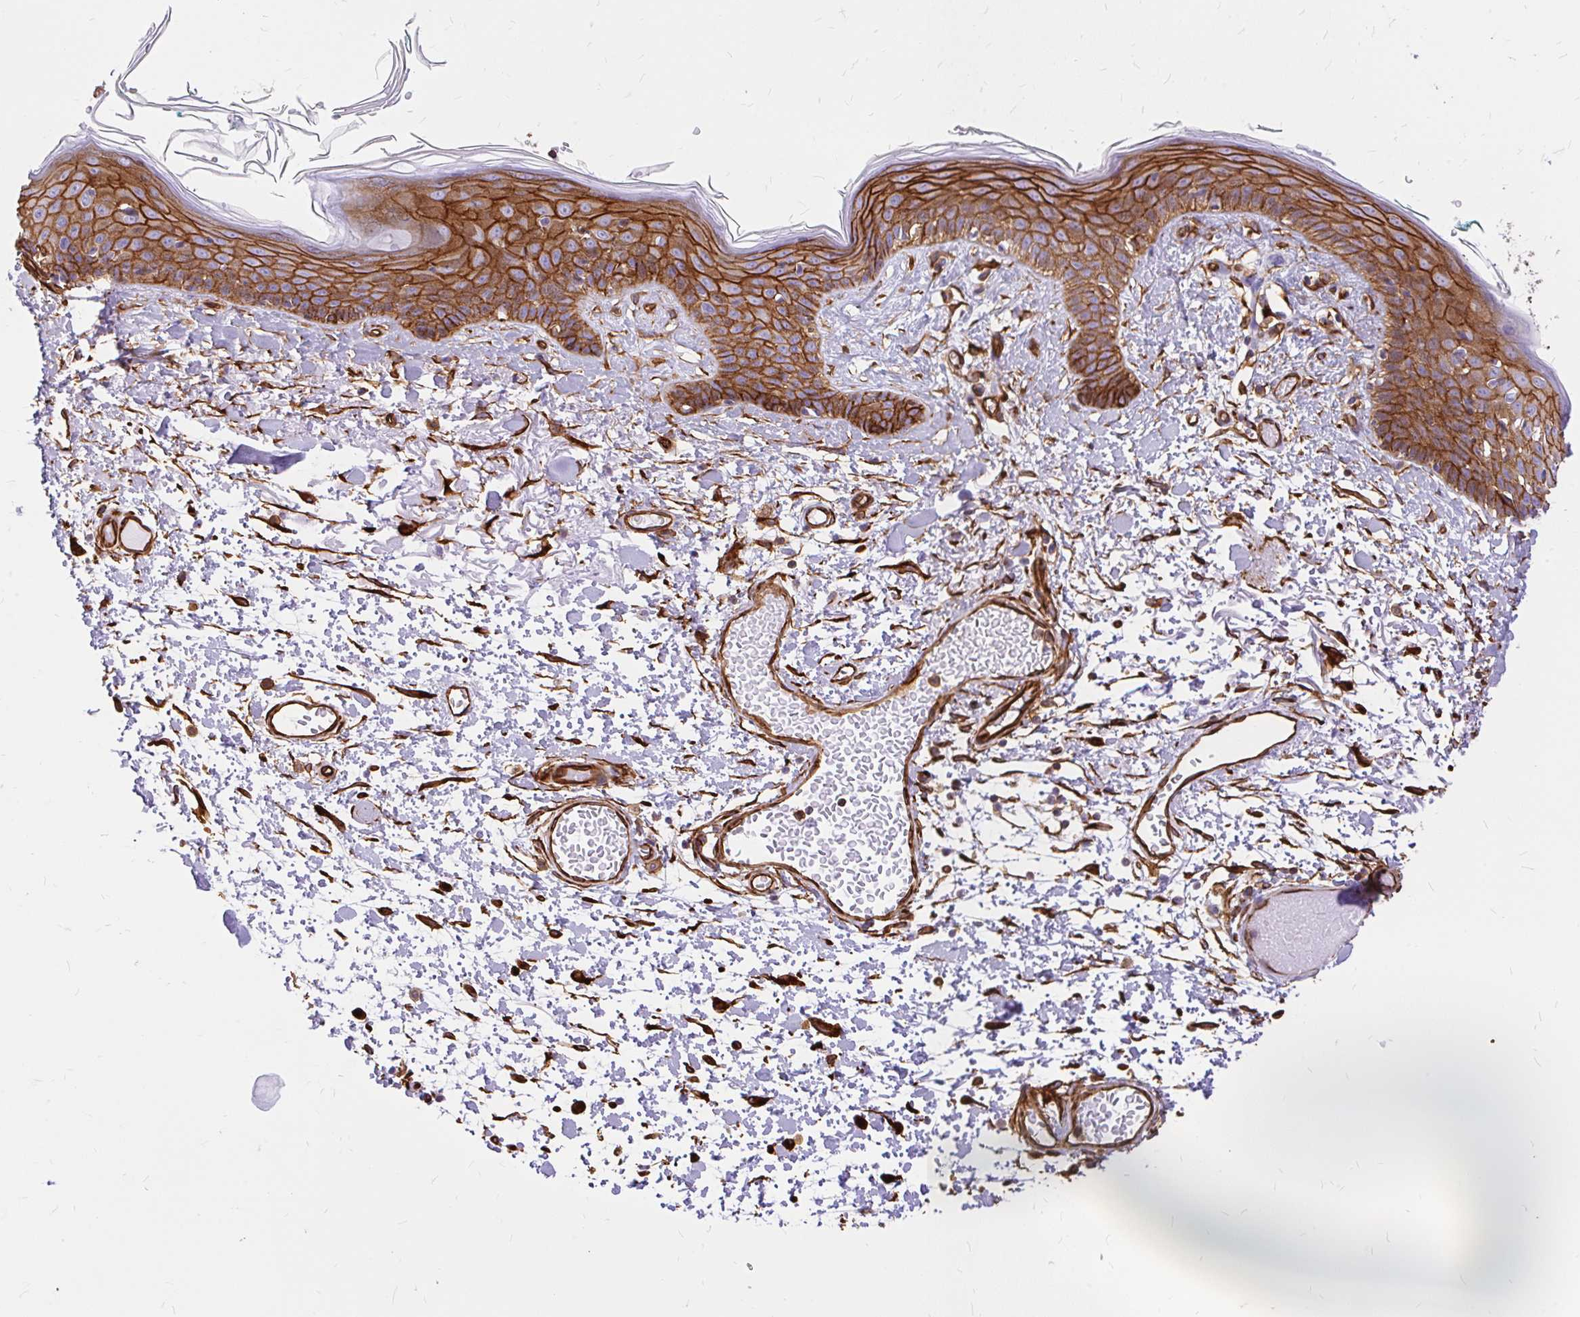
{"staining": {"intensity": "strong", "quantity": ">75%", "location": "cytoplasmic/membranous"}, "tissue": "skin", "cell_type": "Fibroblasts", "image_type": "normal", "snomed": [{"axis": "morphology", "description": "Normal tissue, NOS"}, {"axis": "topography", "description": "Skin"}], "caption": "Fibroblasts exhibit high levels of strong cytoplasmic/membranous positivity in approximately >75% of cells in unremarkable skin. (DAB (3,3'-diaminobenzidine) = brown stain, brightfield microscopy at high magnification).", "gene": "MAP1LC3B2", "patient": {"sex": "male", "age": 79}}